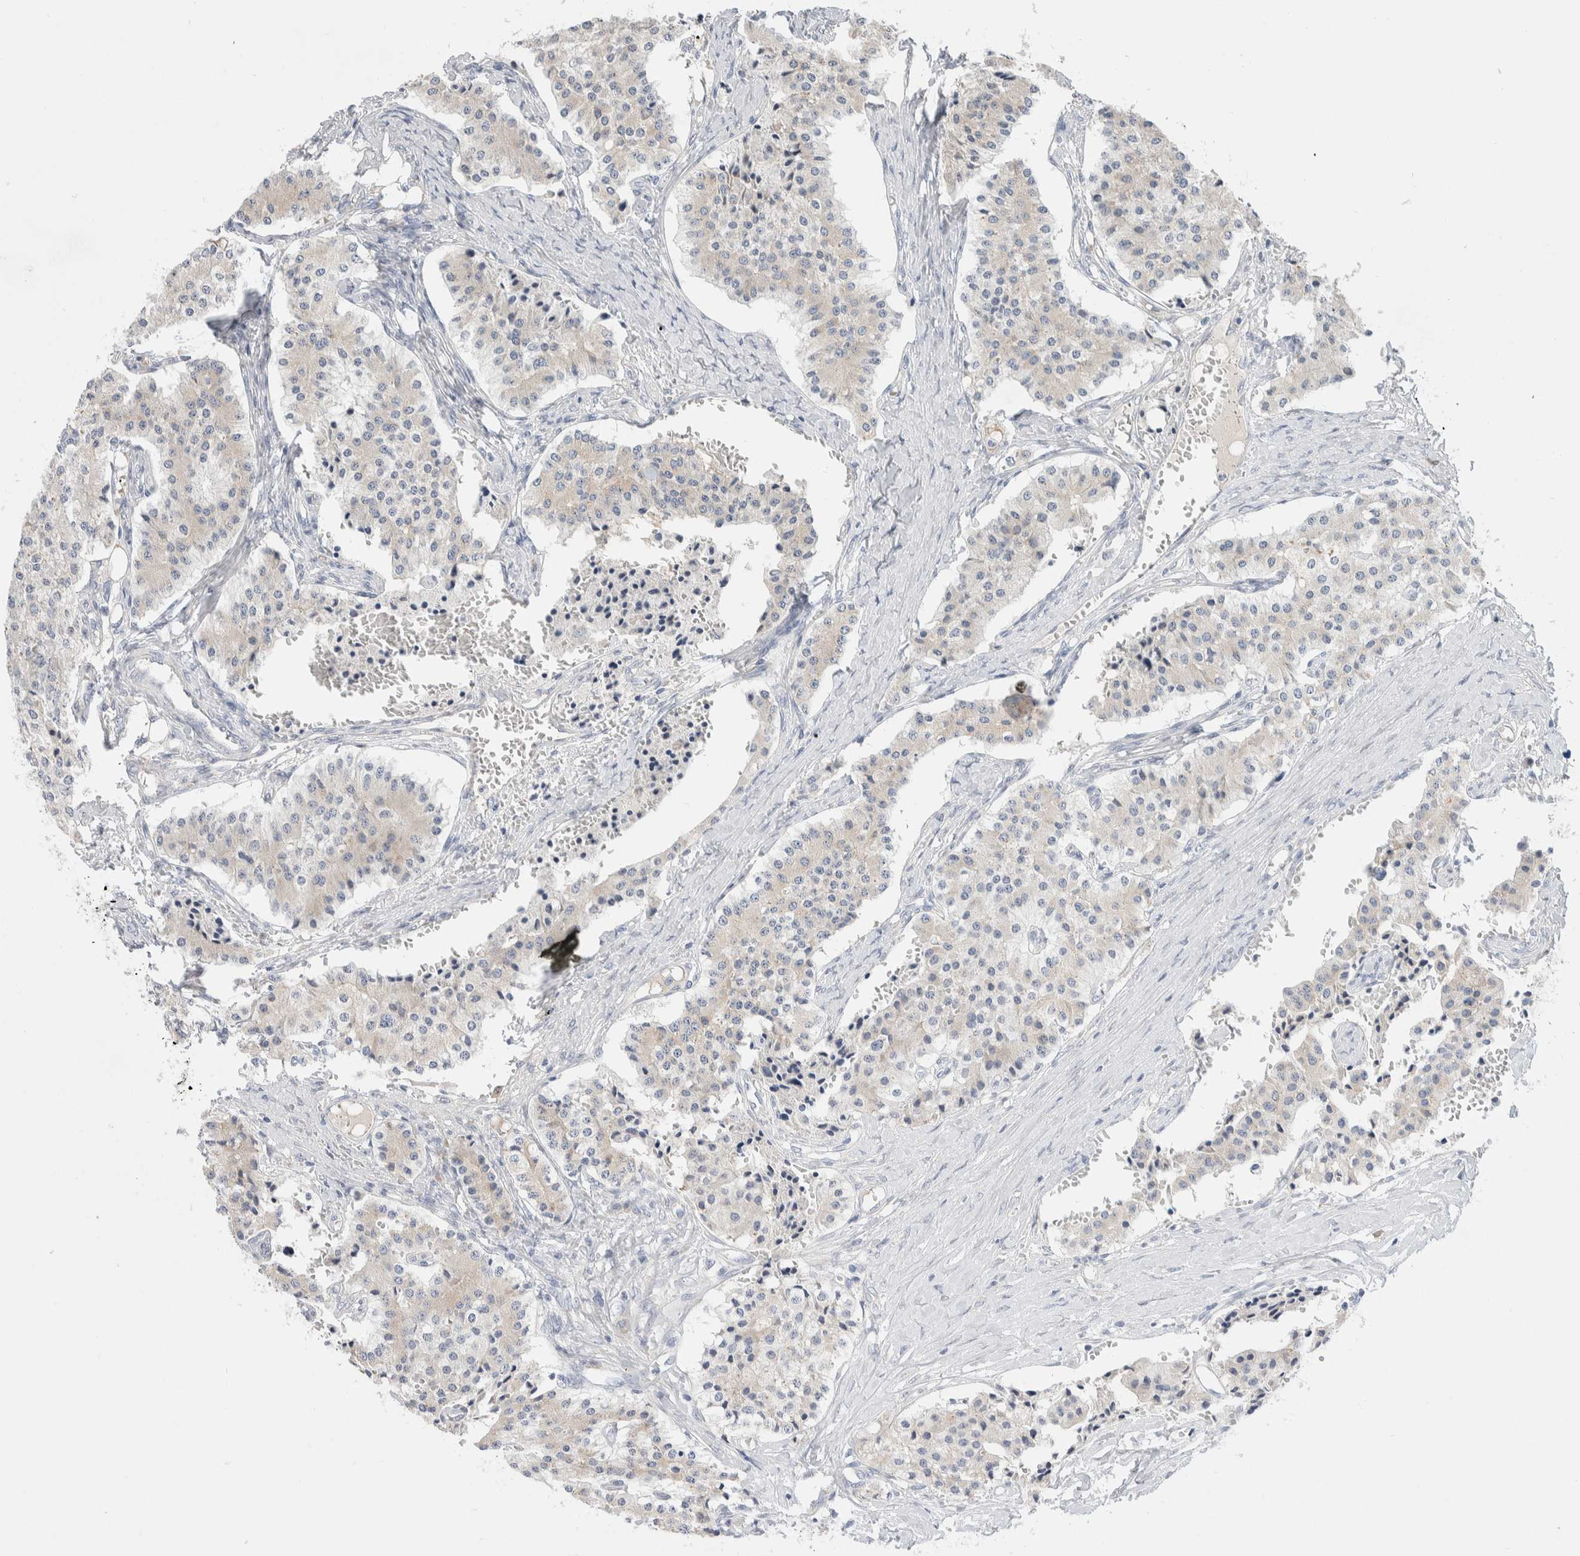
{"staining": {"intensity": "weak", "quantity": "<25%", "location": "cytoplasmic/membranous"}, "tissue": "carcinoid", "cell_type": "Tumor cells", "image_type": "cancer", "snomed": [{"axis": "morphology", "description": "Carcinoid, malignant, NOS"}, {"axis": "topography", "description": "Colon"}], "caption": "Protein analysis of carcinoid shows no significant staining in tumor cells. The staining was performed using DAB to visualize the protein expression in brown, while the nuclei were stained in blue with hematoxylin (Magnification: 20x).", "gene": "RUSF1", "patient": {"sex": "female", "age": 52}}